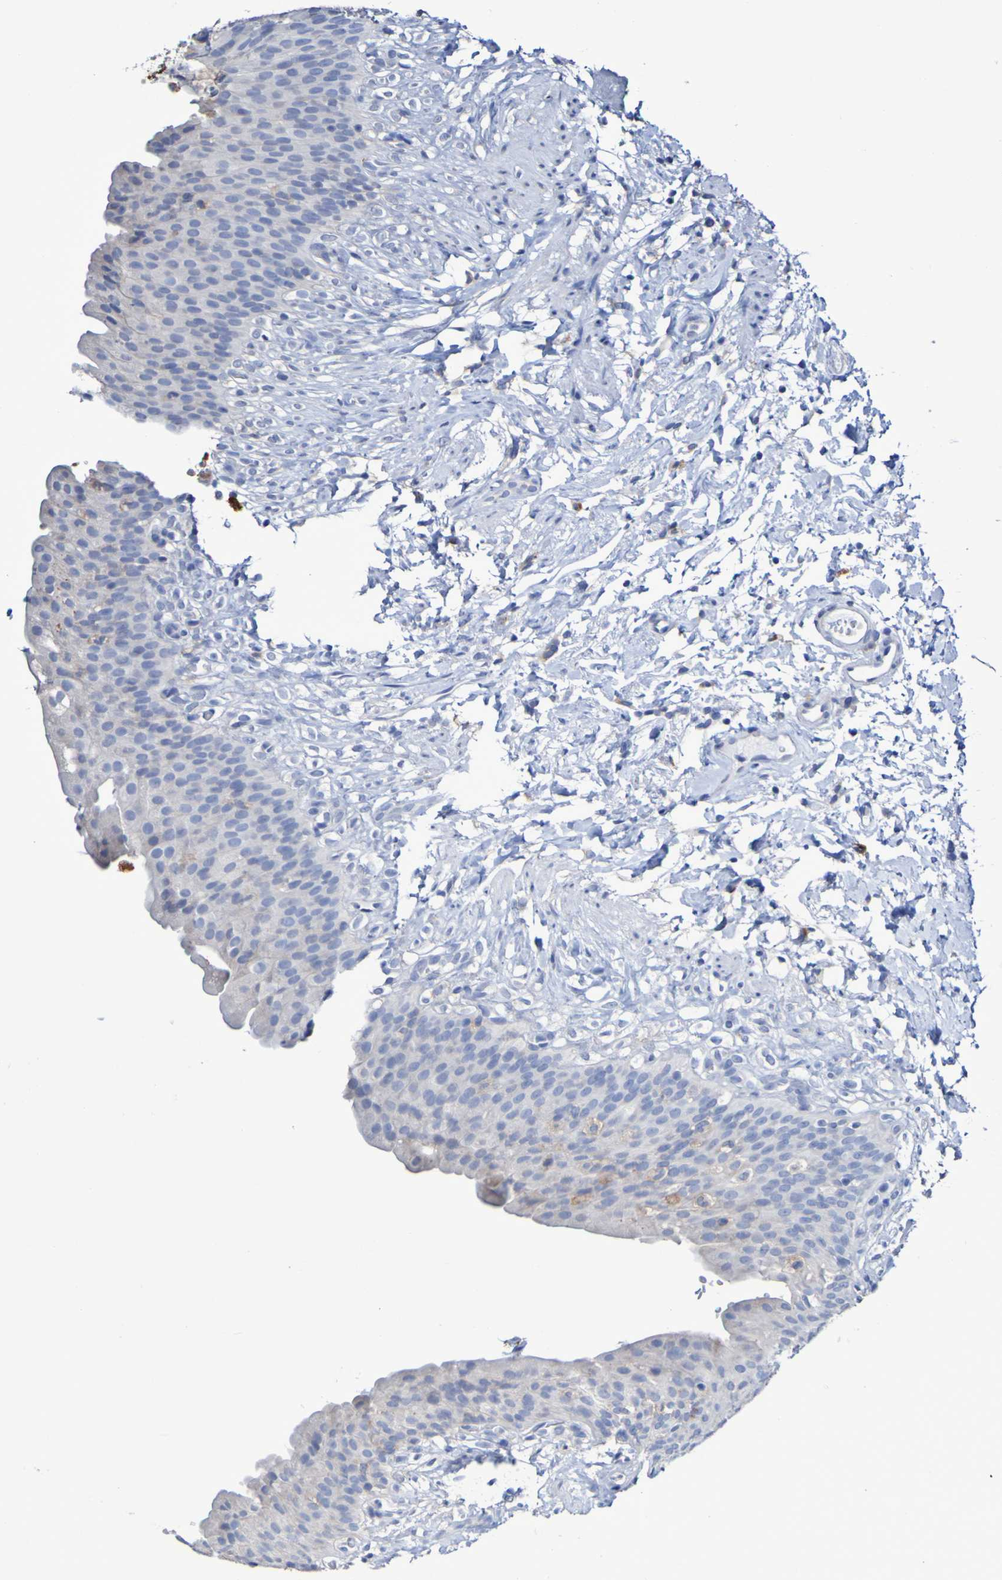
{"staining": {"intensity": "negative", "quantity": "none", "location": "none"}, "tissue": "urinary bladder", "cell_type": "Urothelial cells", "image_type": "normal", "snomed": [{"axis": "morphology", "description": "Normal tissue, NOS"}, {"axis": "topography", "description": "Urinary bladder"}], "caption": "IHC histopathology image of unremarkable human urinary bladder stained for a protein (brown), which displays no staining in urothelial cells.", "gene": "SLC3A2", "patient": {"sex": "female", "age": 79}}